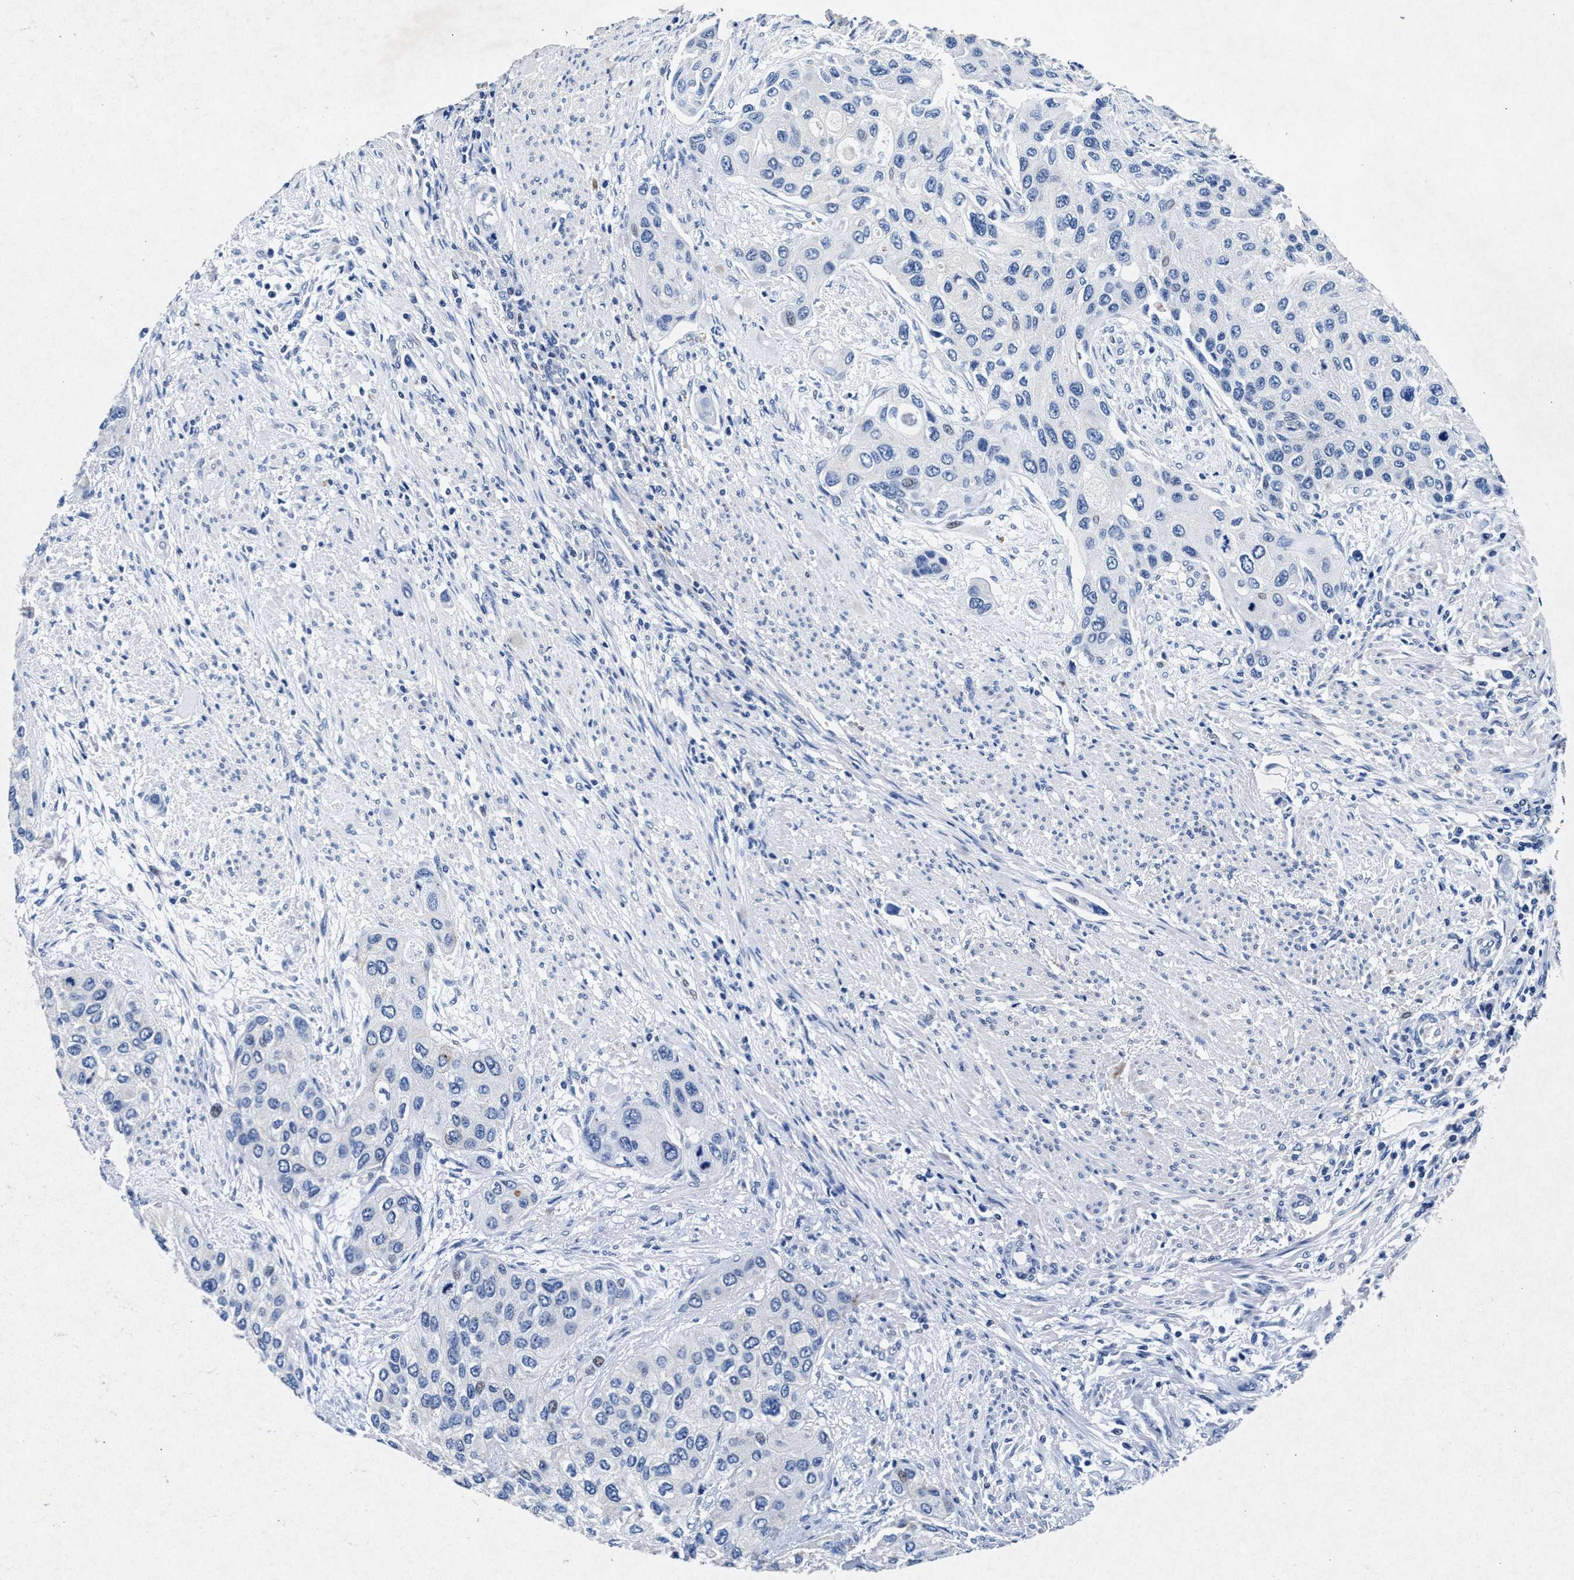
{"staining": {"intensity": "weak", "quantity": "<25%", "location": "nuclear"}, "tissue": "urothelial cancer", "cell_type": "Tumor cells", "image_type": "cancer", "snomed": [{"axis": "morphology", "description": "Urothelial carcinoma, High grade"}, {"axis": "topography", "description": "Urinary bladder"}], "caption": "Urothelial carcinoma (high-grade) stained for a protein using IHC displays no expression tumor cells.", "gene": "MAP6", "patient": {"sex": "female", "age": 56}}